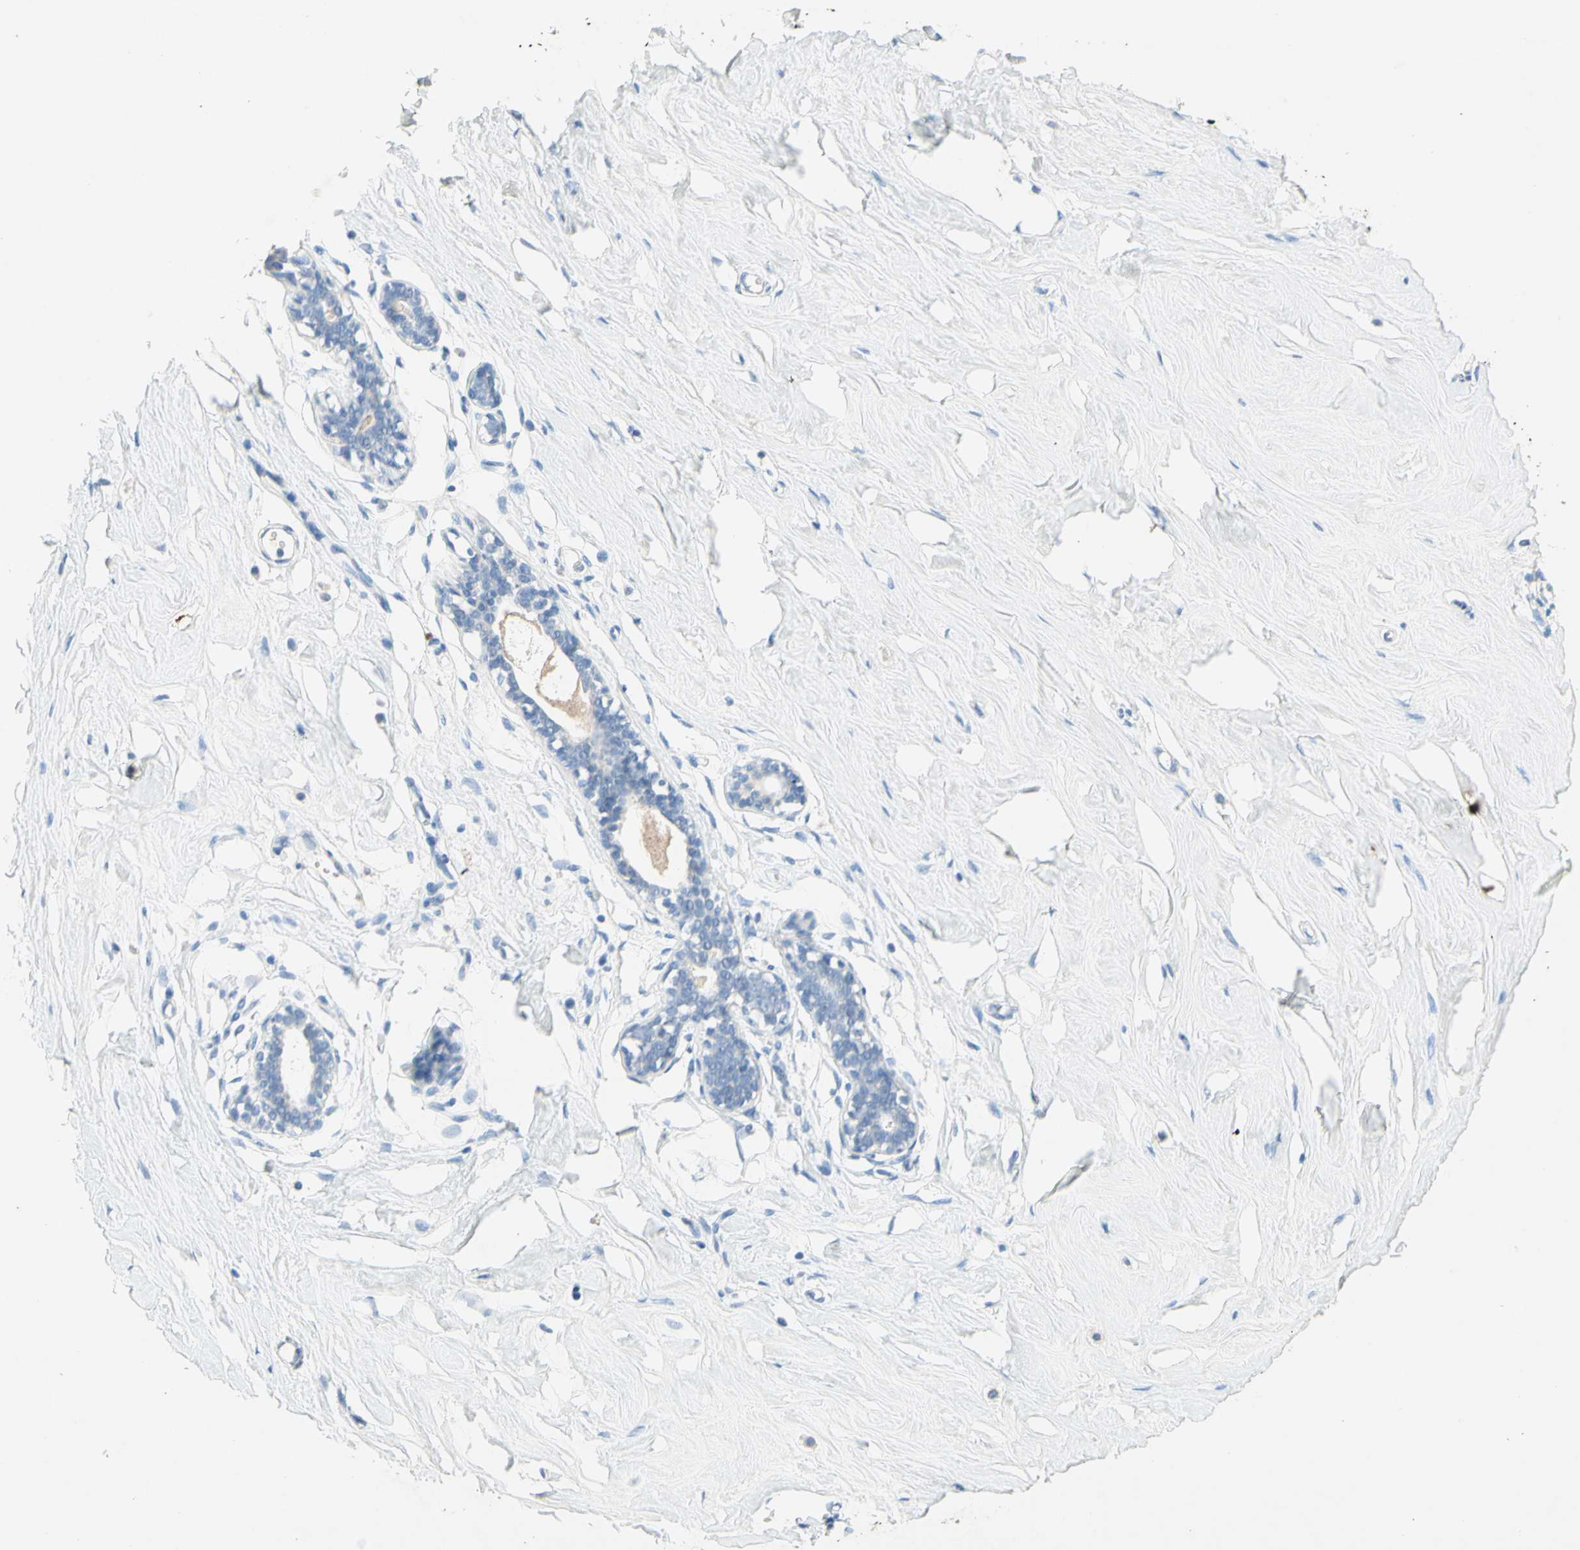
{"staining": {"intensity": "negative", "quantity": "none", "location": "none"}, "tissue": "breast", "cell_type": "Adipocytes", "image_type": "normal", "snomed": [{"axis": "morphology", "description": "Normal tissue, NOS"}, {"axis": "topography", "description": "Breast"}], "caption": "Breast was stained to show a protein in brown. There is no significant positivity in adipocytes. The staining is performed using DAB brown chromogen with nuclei counter-stained in using hematoxylin.", "gene": "NFKBIZ", "patient": {"sex": "female", "age": 23}}